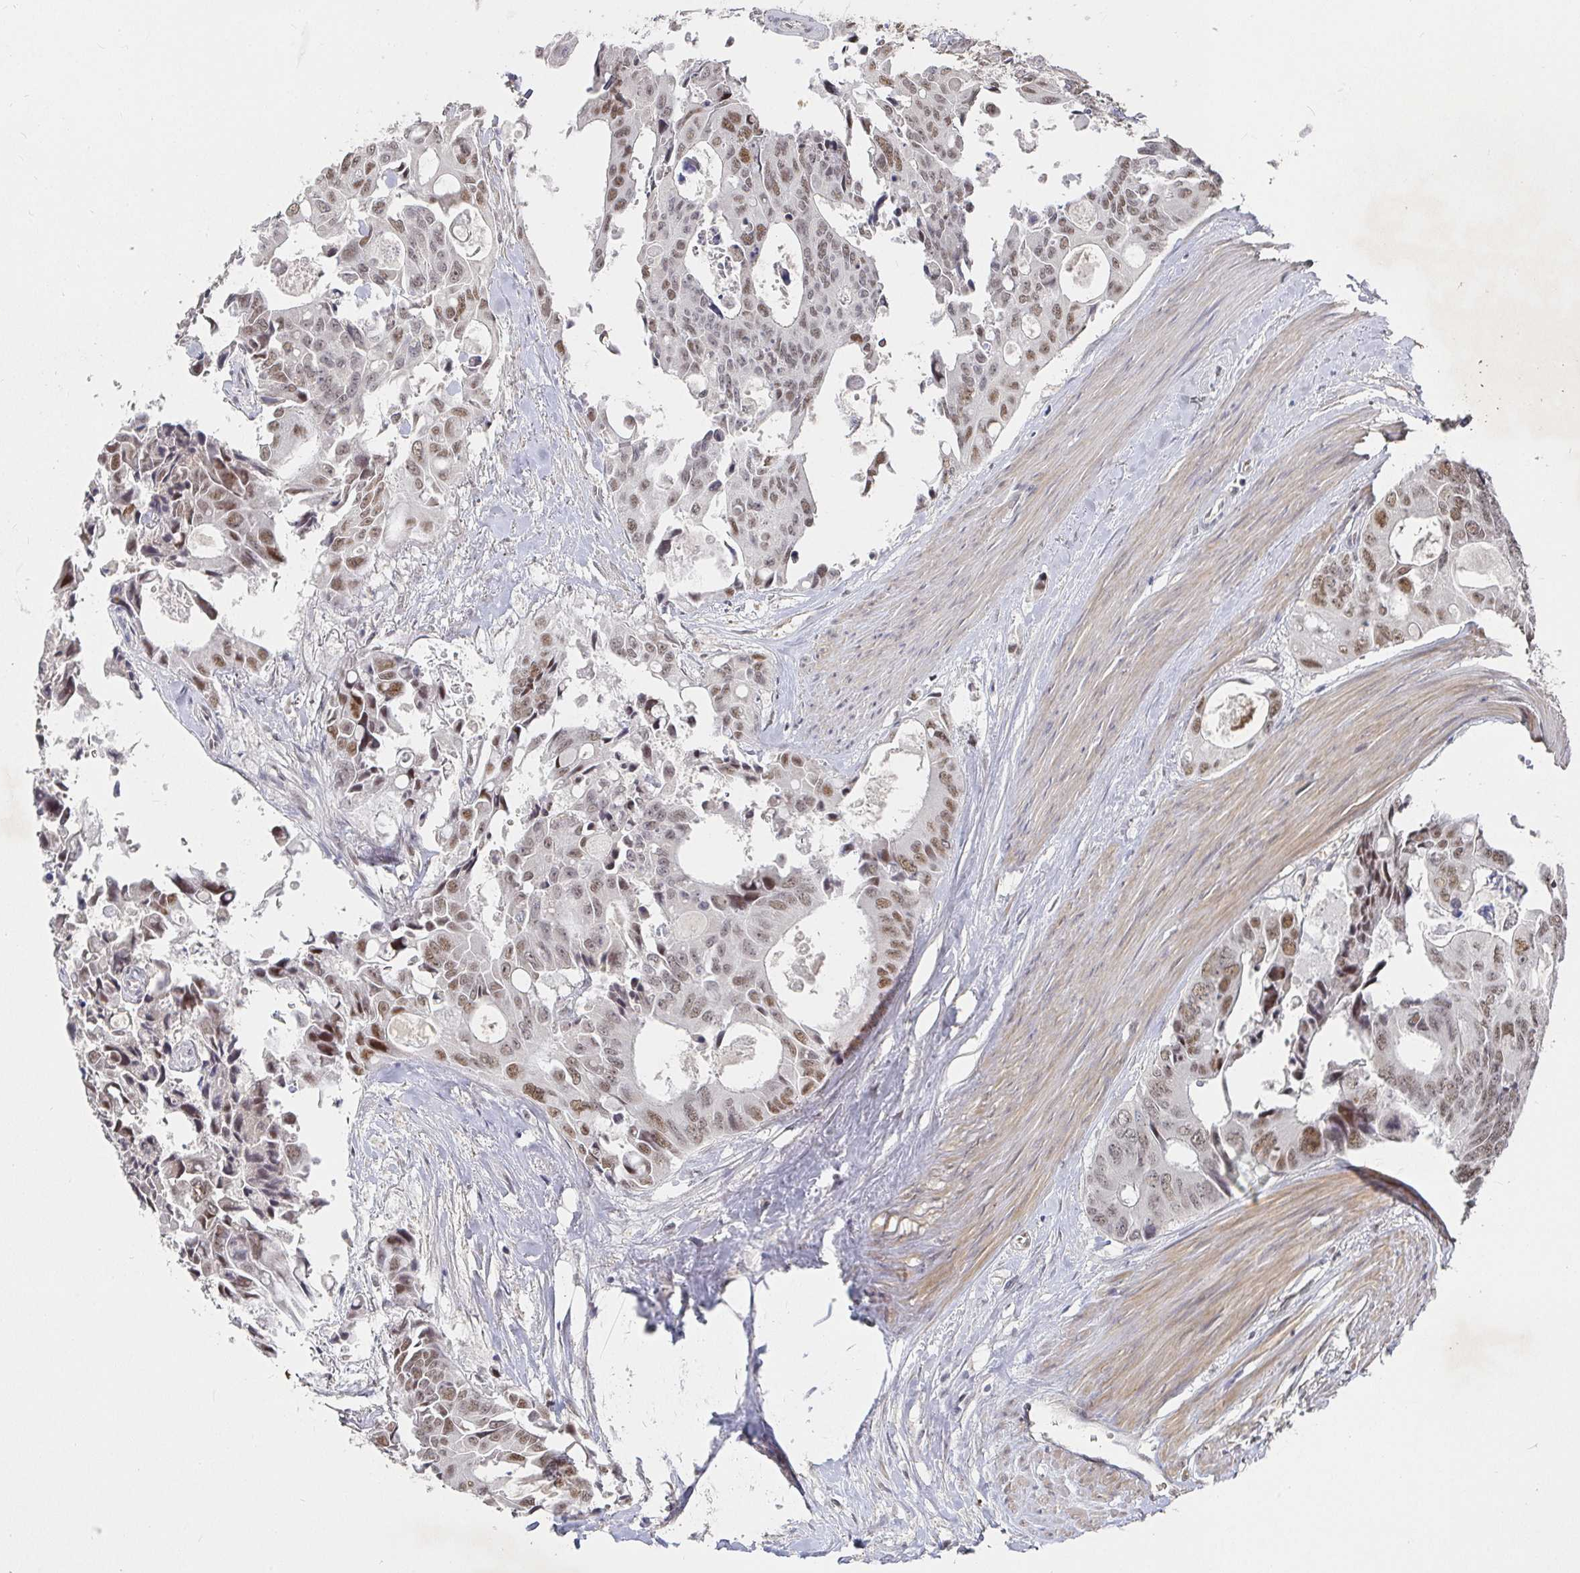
{"staining": {"intensity": "moderate", "quantity": ">75%", "location": "nuclear"}, "tissue": "colorectal cancer", "cell_type": "Tumor cells", "image_type": "cancer", "snomed": [{"axis": "morphology", "description": "Adenocarcinoma, NOS"}, {"axis": "topography", "description": "Rectum"}], "caption": "There is medium levels of moderate nuclear expression in tumor cells of colorectal cancer, as demonstrated by immunohistochemical staining (brown color).", "gene": "RCOR1", "patient": {"sex": "male", "age": 76}}